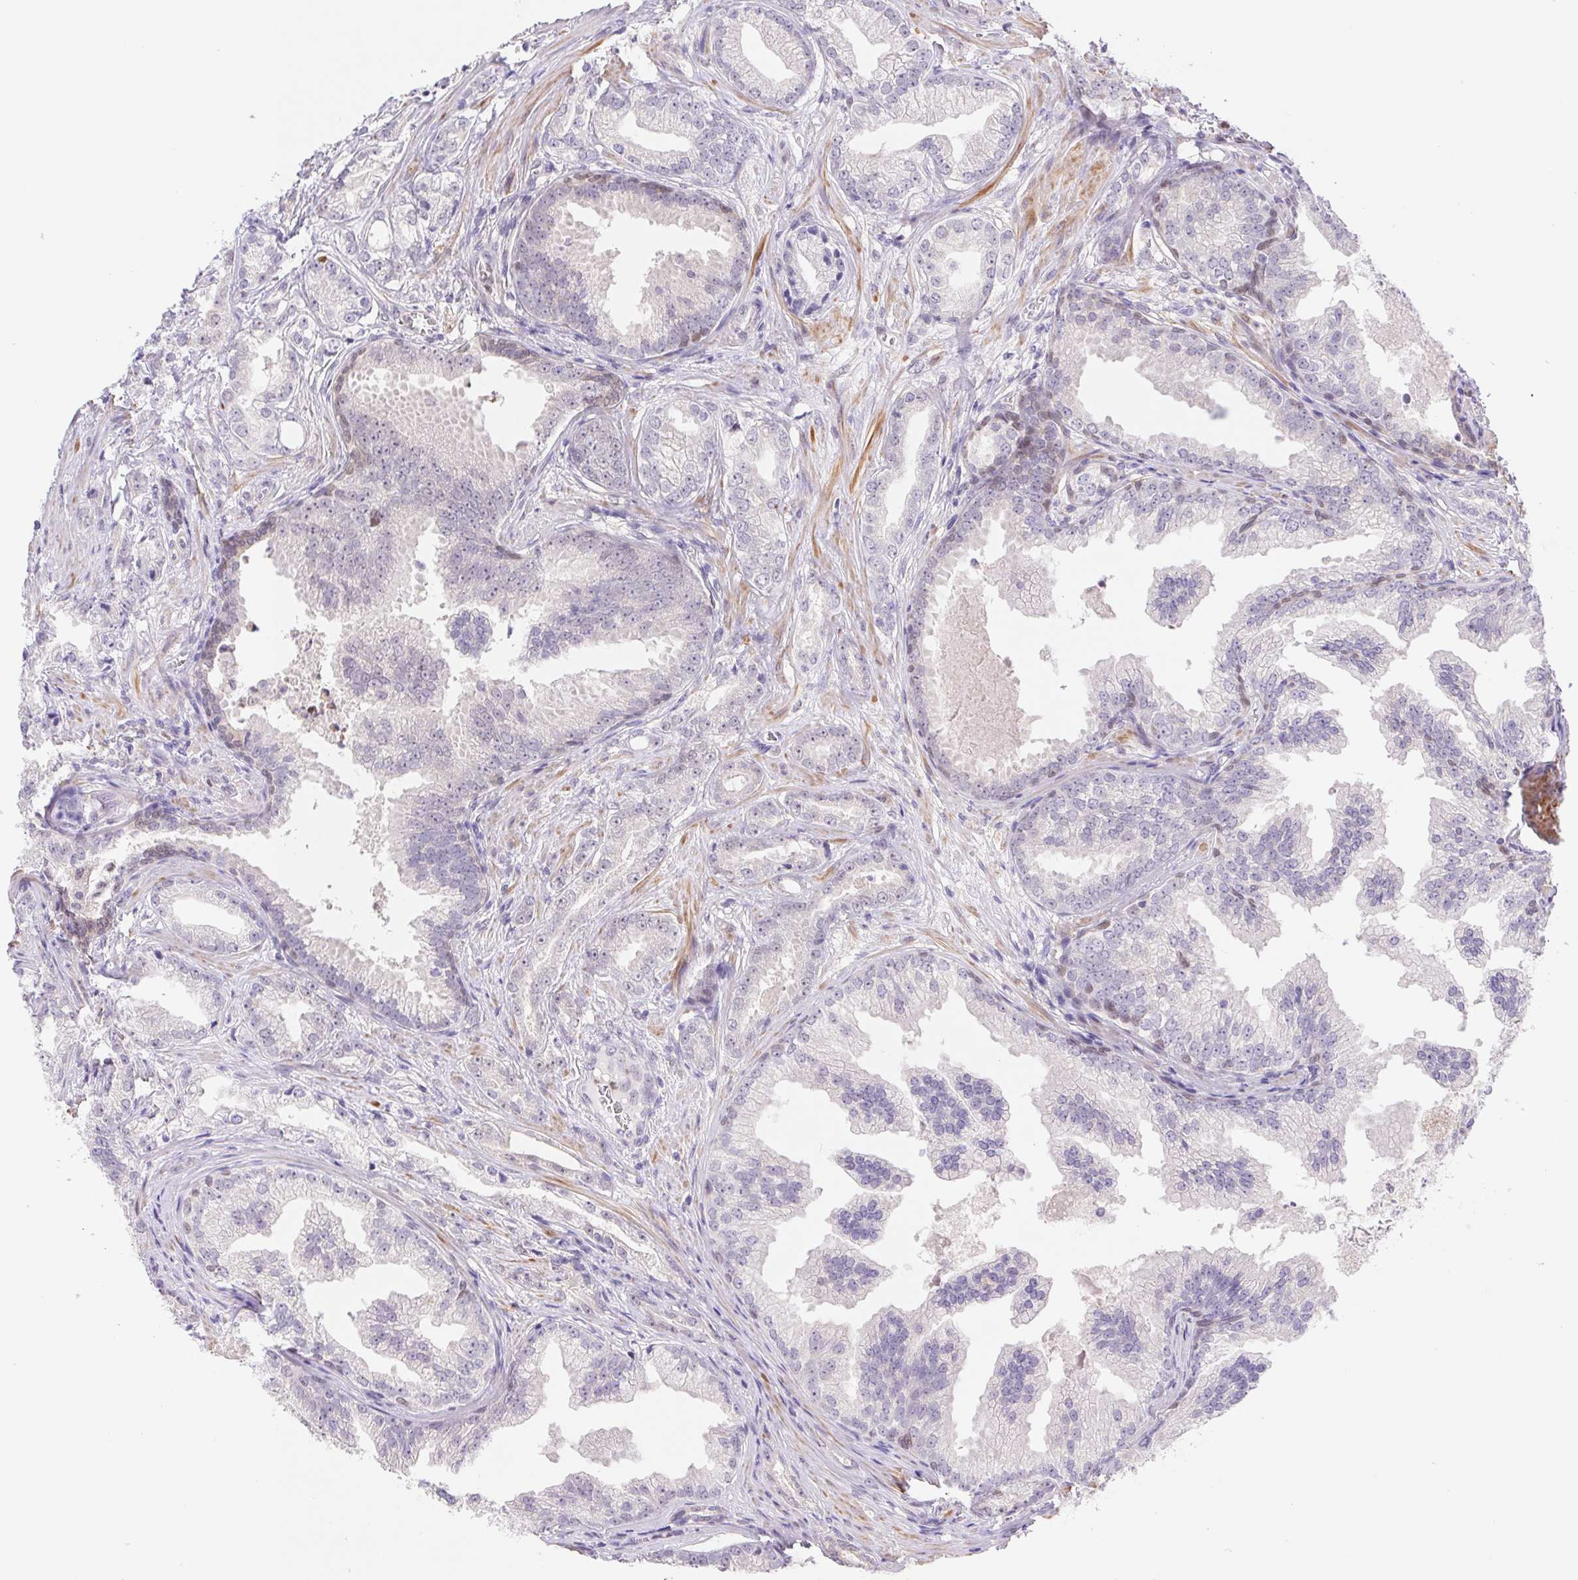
{"staining": {"intensity": "negative", "quantity": "none", "location": "none"}, "tissue": "prostate cancer", "cell_type": "Tumor cells", "image_type": "cancer", "snomed": [{"axis": "morphology", "description": "Adenocarcinoma, Low grade"}, {"axis": "topography", "description": "Prostate"}], "caption": "Human prostate cancer stained for a protein using immunohistochemistry (IHC) demonstrates no positivity in tumor cells.", "gene": "L3MBTL4", "patient": {"sex": "male", "age": 65}}